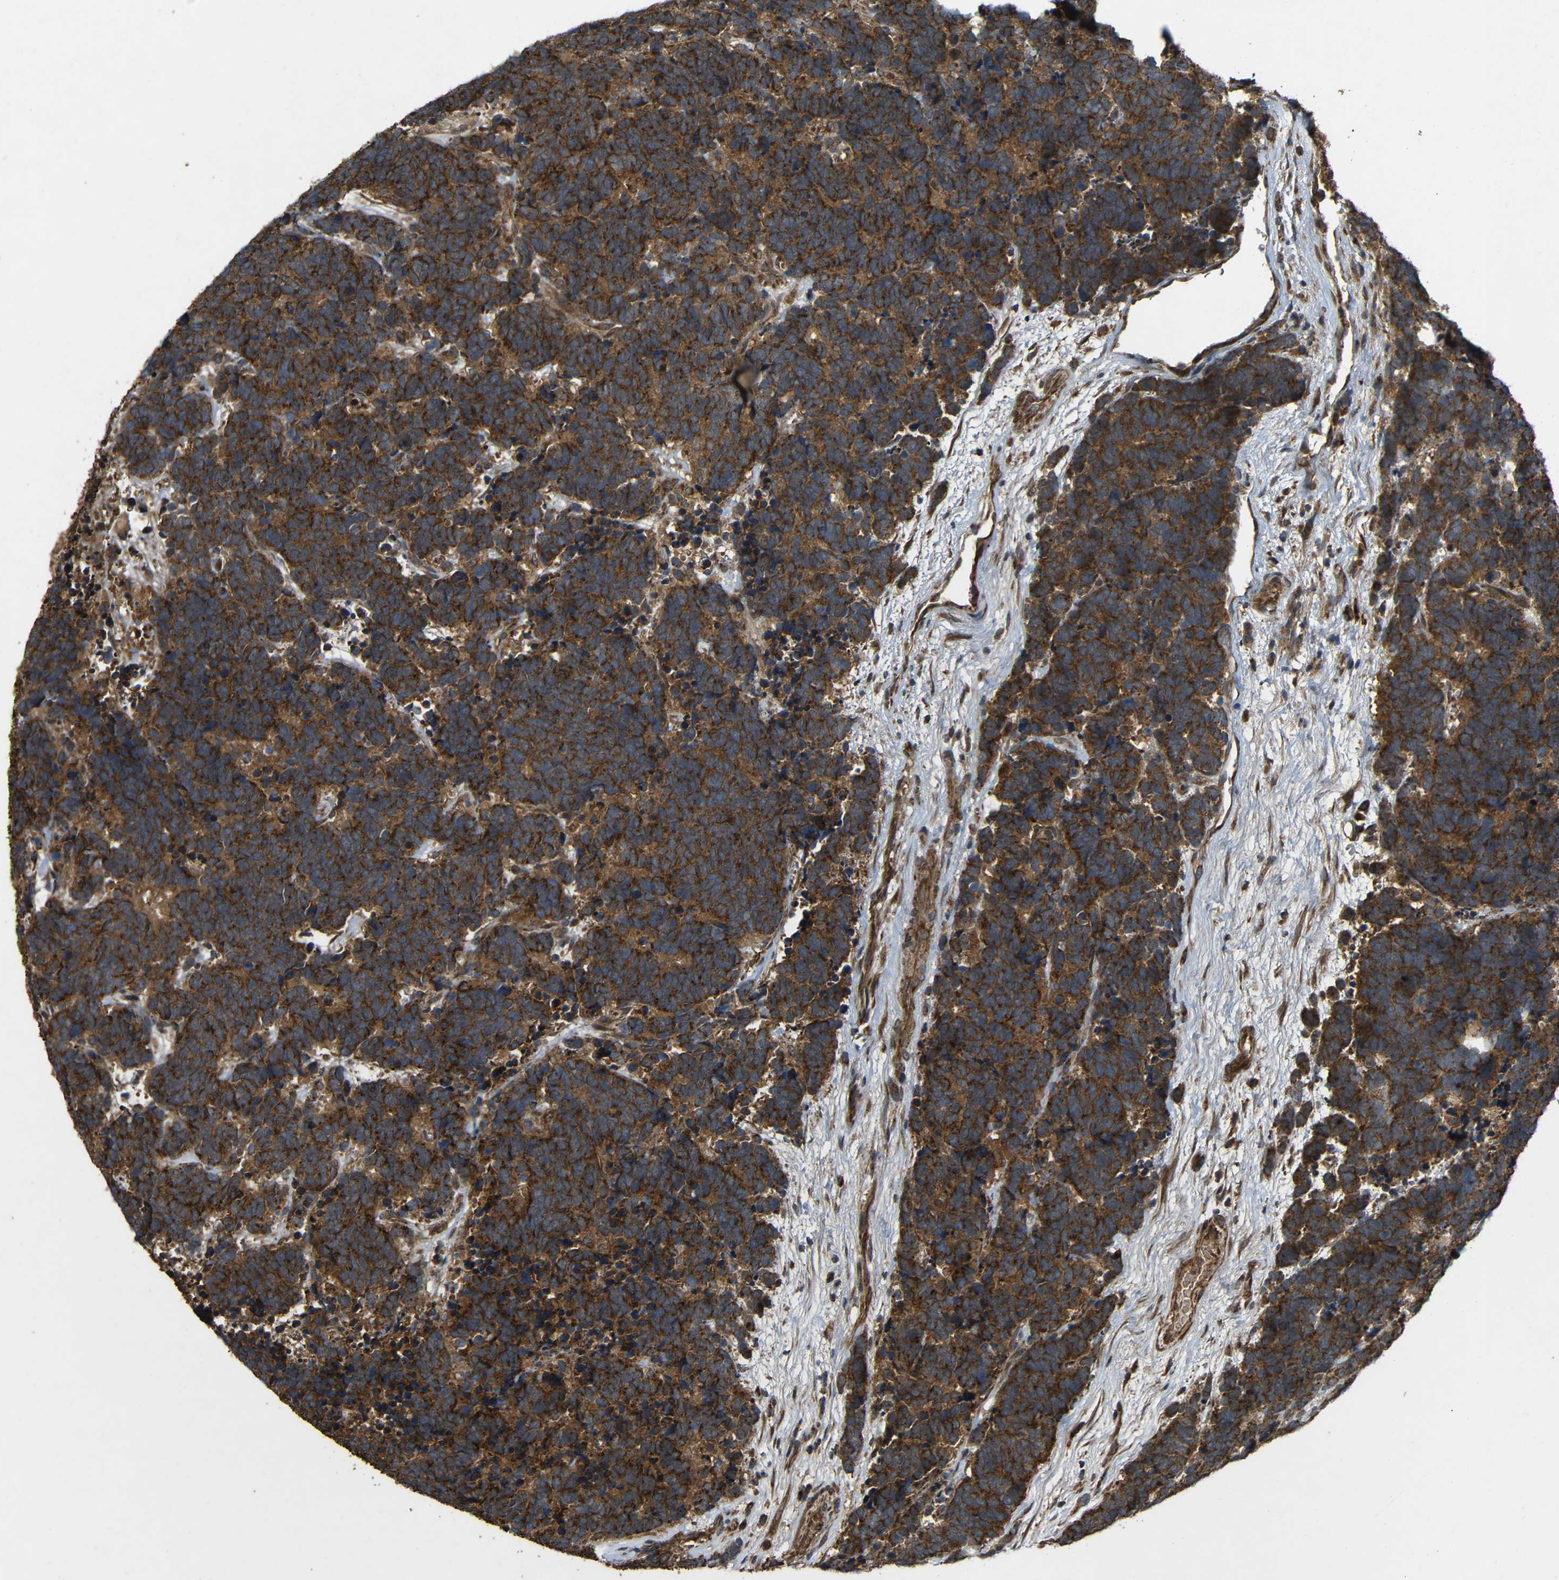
{"staining": {"intensity": "strong", "quantity": ">75%", "location": "cytoplasmic/membranous"}, "tissue": "carcinoid", "cell_type": "Tumor cells", "image_type": "cancer", "snomed": [{"axis": "morphology", "description": "Carcinoma, NOS"}, {"axis": "morphology", "description": "Carcinoid, malignant, NOS"}, {"axis": "topography", "description": "Urinary bladder"}], "caption": "This is an image of immunohistochemistry (IHC) staining of carcinoma, which shows strong positivity in the cytoplasmic/membranous of tumor cells.", "gene": "C1GALT1", "patient": {"sex": "male", "age": 57}}